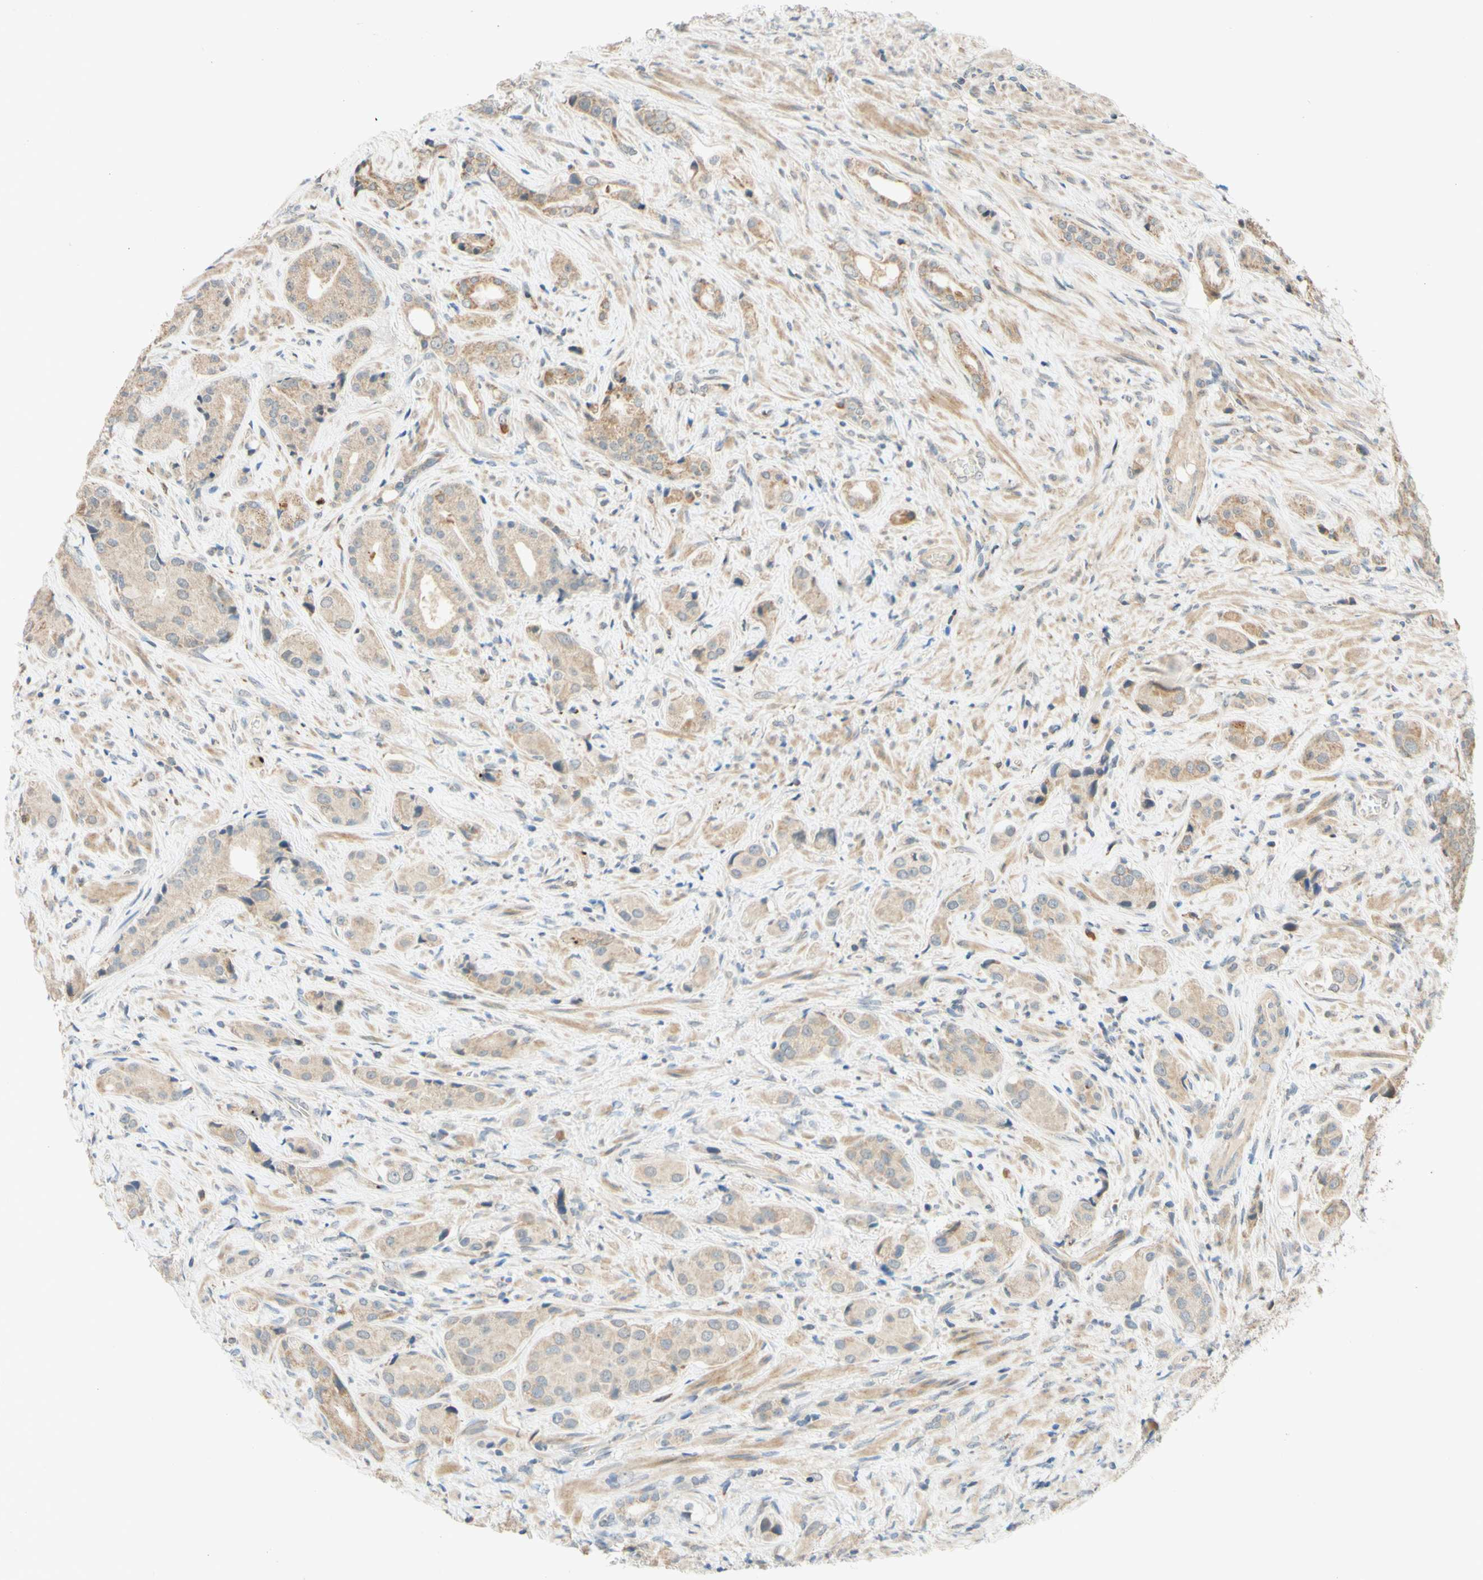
{"staining": {"intensity": "weak", "quantity": ">75%", "location": "cytoplasmic/membranous"}, "tissue": "prostate cancer", "cell_type": "Tumor cells", "image_type": "cancer", "snomed": [{"axis": "morphology", "description": "Adenocarcinoma, High grade"}, {"axis": "topography", "description": "Prostate"}], "caption": "Protein expression analysis of adenocarcinoma (high-grade) (prostate) shows weak cytoplasmic/membranous staining in about >75% of tumor cells.", "gene": "GATA1", "patient": {"sex": "male", "age": 71}}